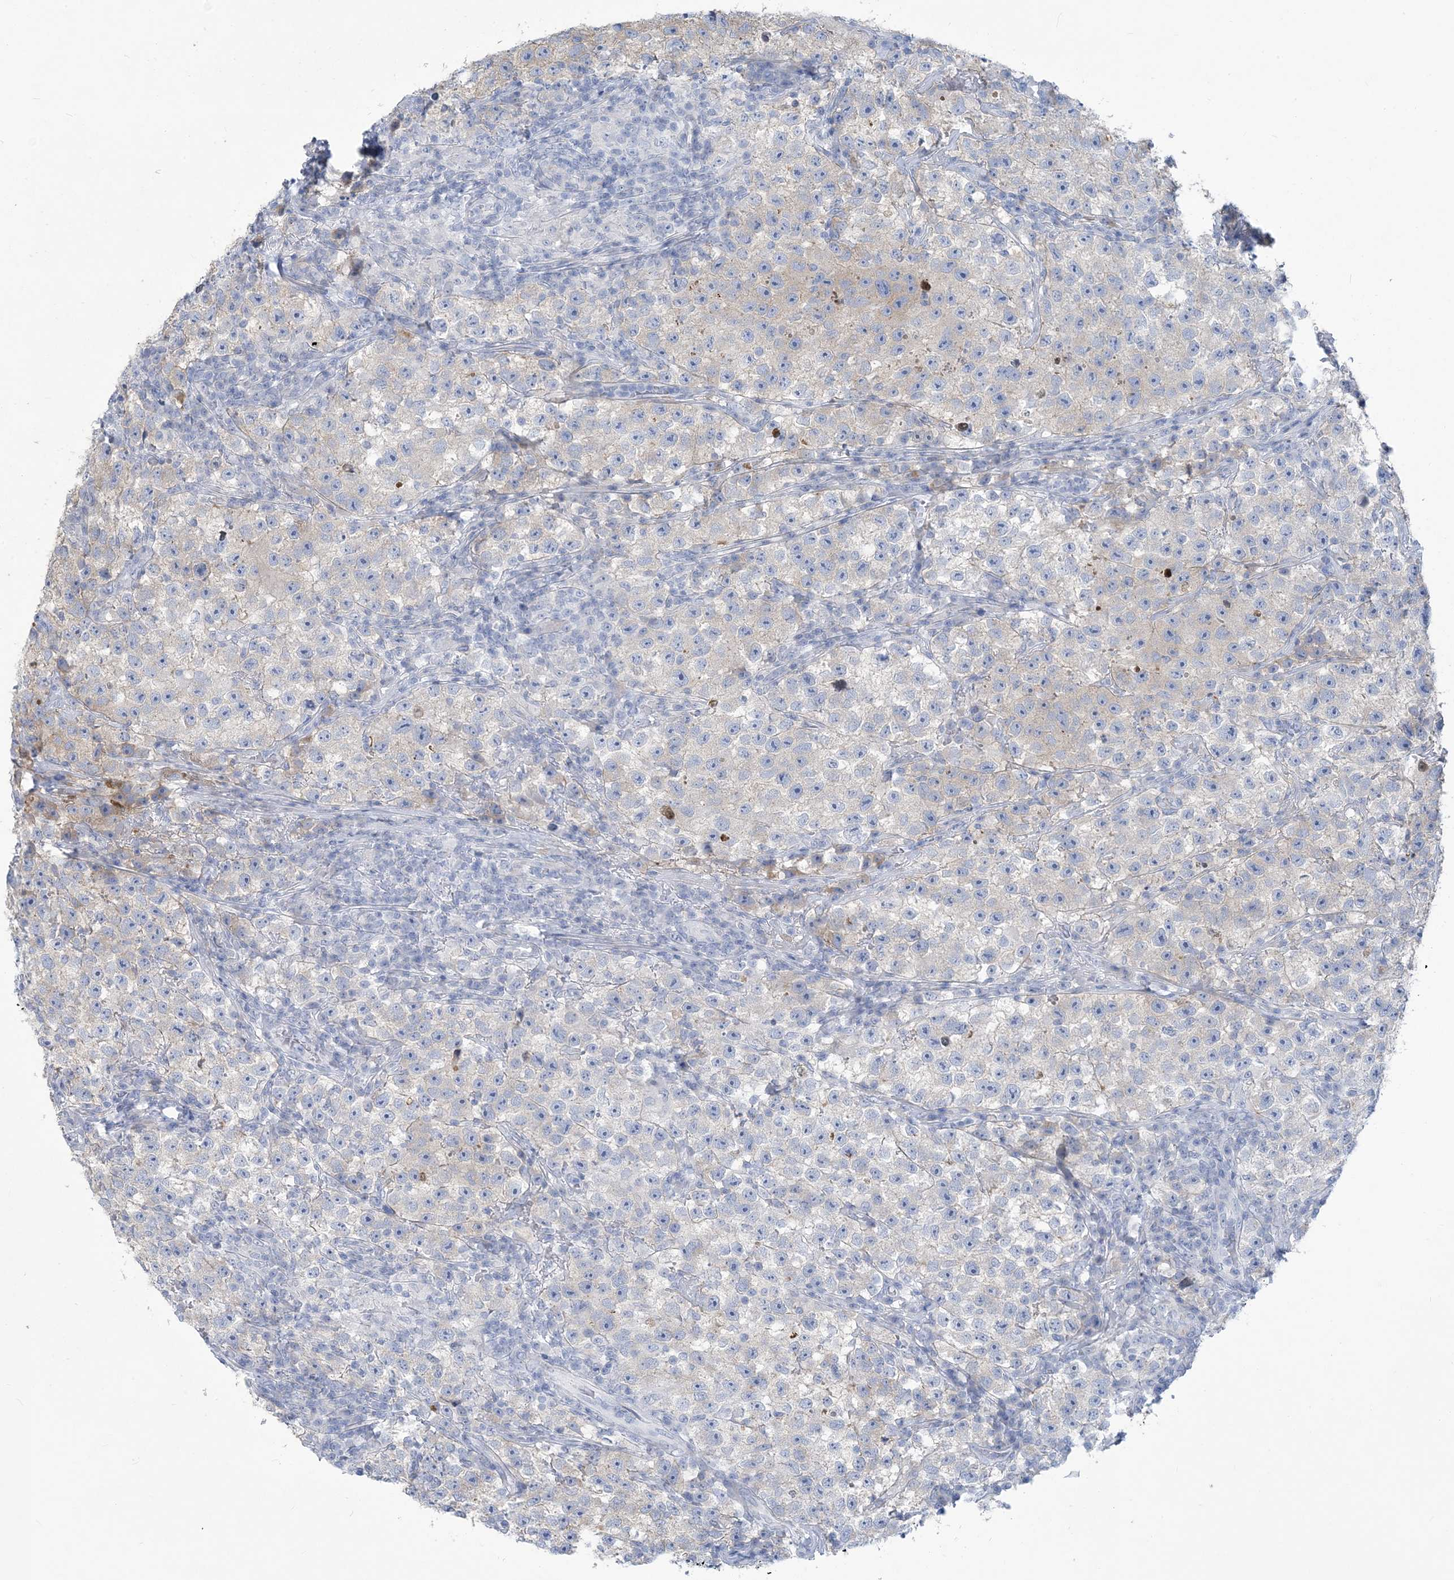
{"staining": {"intensity": "negative", "quantity": "none", "location": "none"}, "tissue": "testis cancer", "cell_type": "Tumor cells", "image_type": "cancer", "snomed": [{"axis": "morphology", "description": "Seminoma, NOS"}, {"axis": "topography", "description": "Testis"}], "caption": "This micrograph is of testis cancer stained with IHC to label a protein in brown with the nuclei are counter-stained blue. There is no staining in tumor cells.", "gene": "MOXD1", "patient": {"sex": "male", "age": 22}}